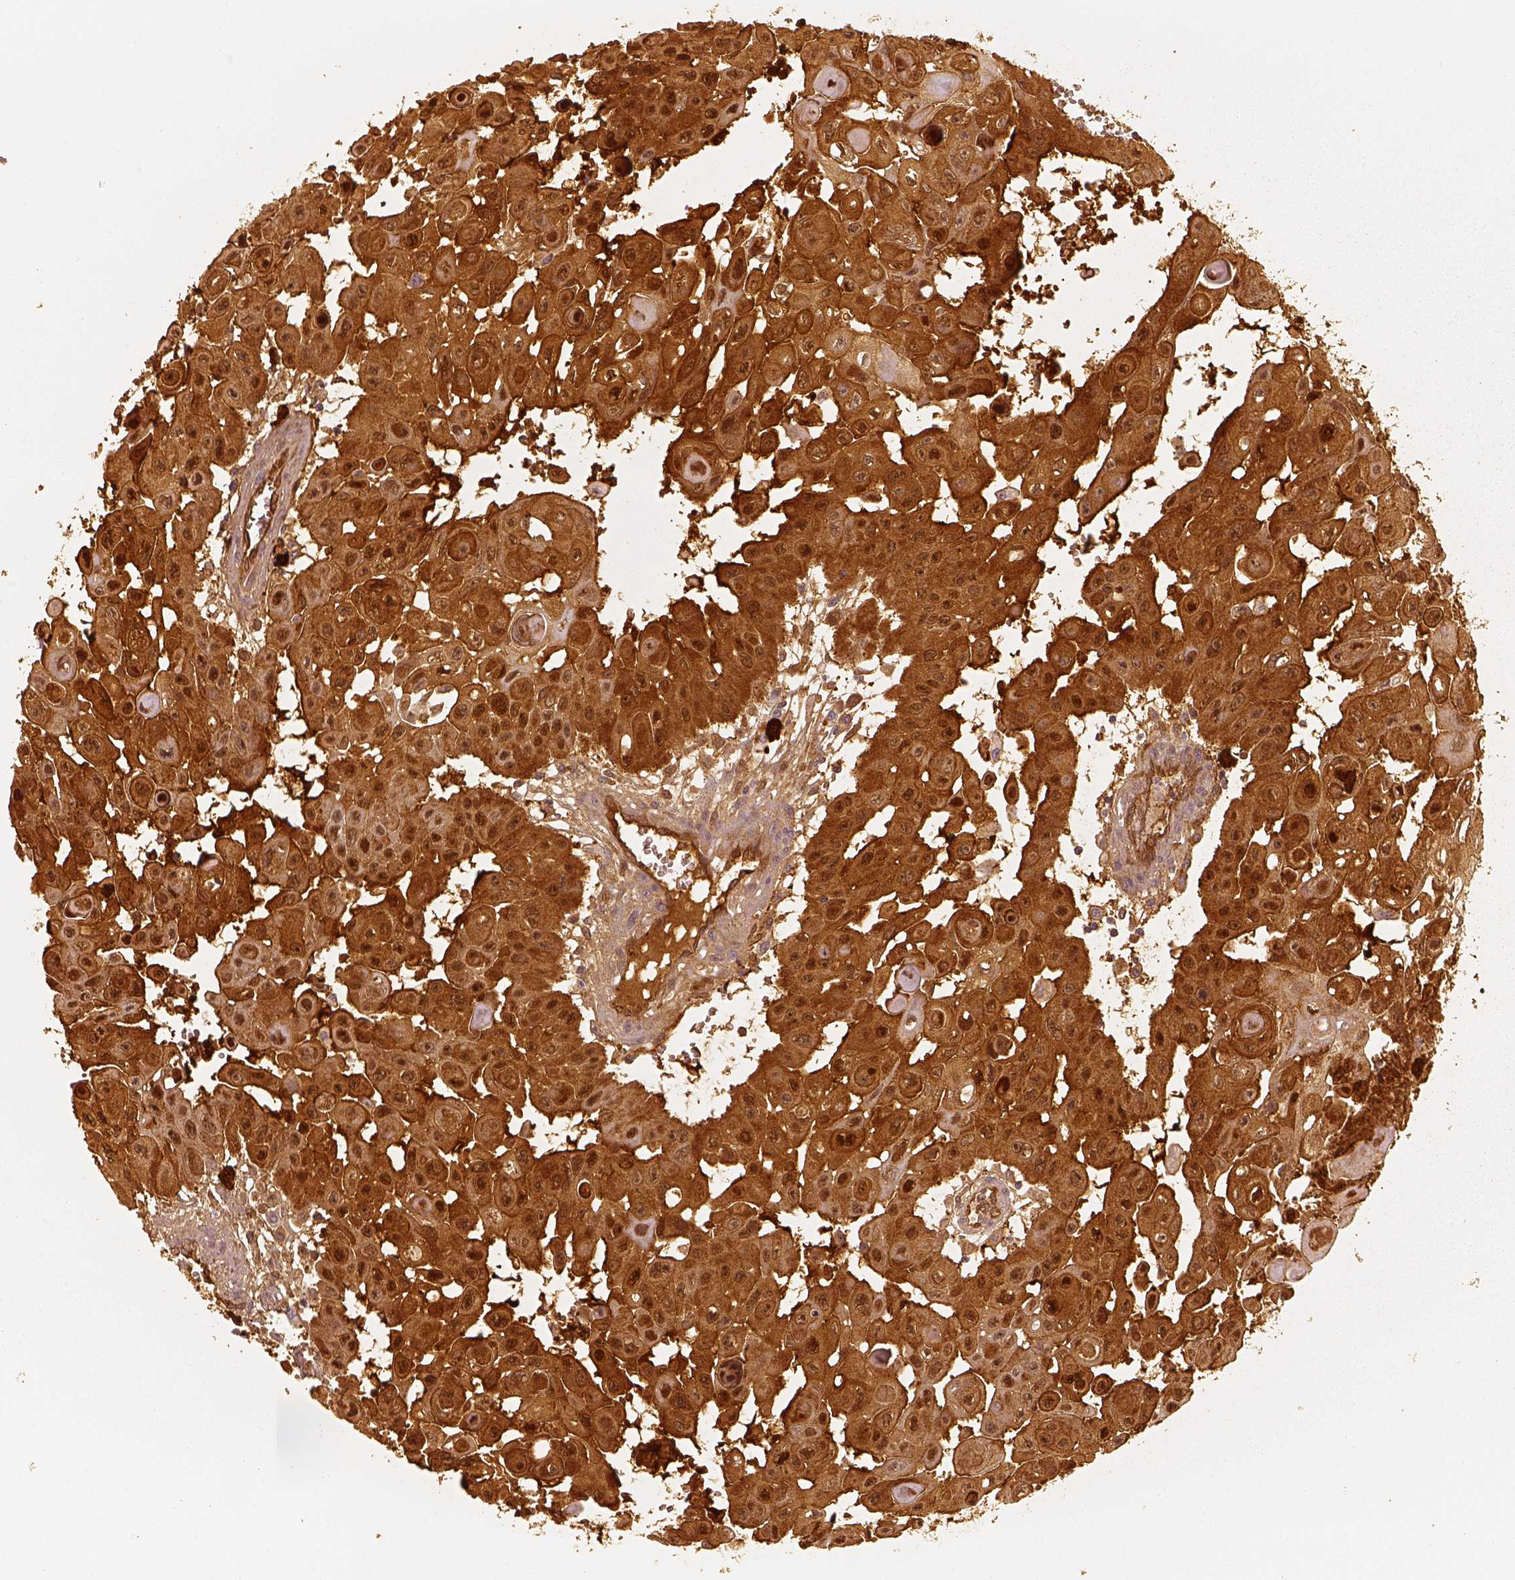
{"staining": {"intensity": "strong", "quantity": ">75%", "location": "cytoplasmic/membranous"}, "tissue": "head and neck cancer", "cell_type": "Tumor cells", "image_type": "cancer", "snomed": [{"axis": "morphology", "description": "Adenocarcinoma, NOS"}, {"axis": "topography", "description": "Head-Neck"}], "caption": "DAB immunohistochemical staining of head and neck cancer (adenocarcinoma) demonstrates strong cytoplasmic/membranous protein expression in about >75% of tumor cells.", "gene": "FSCN1", "patient": {"sex": "male", "age": 73}}